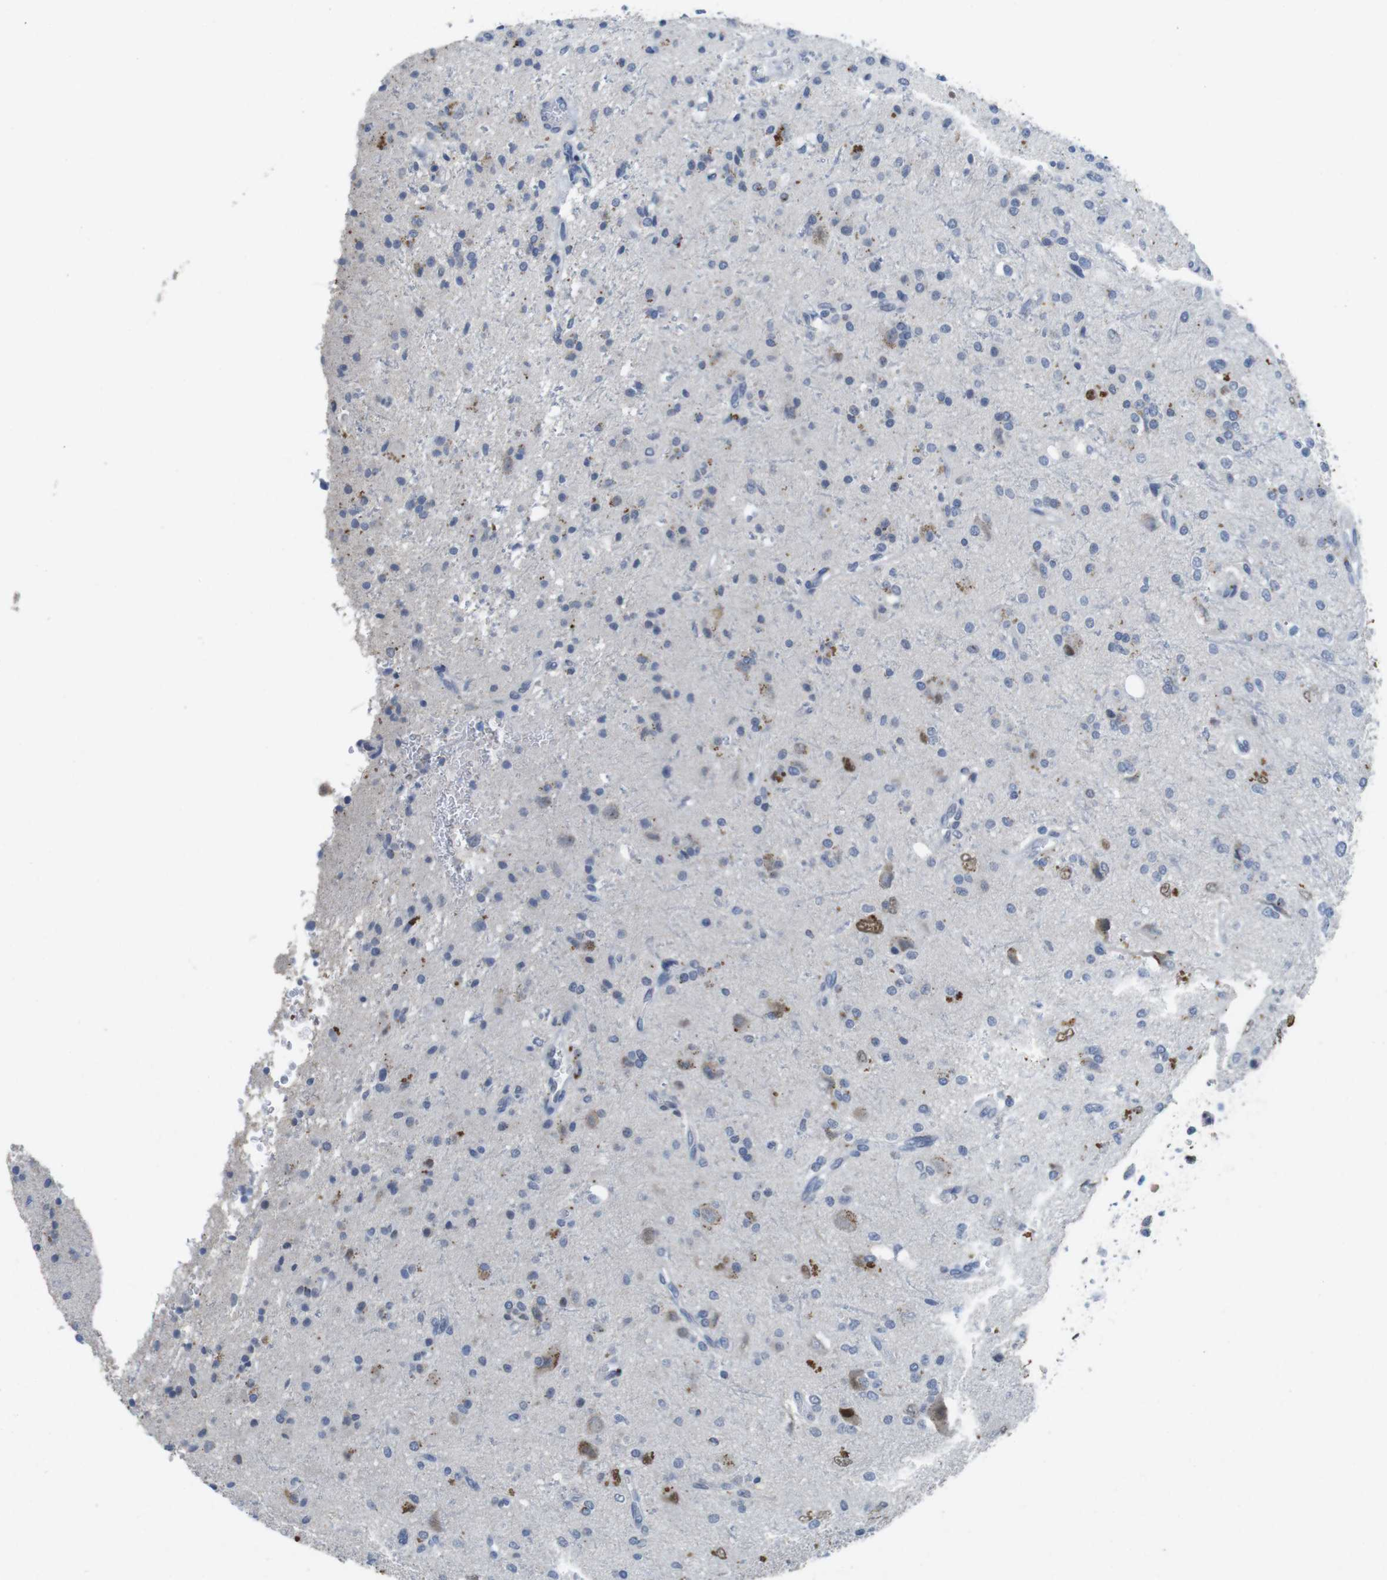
{"staining": {"intensity": "moderate", "quantity": "<25%", "location": "nuclear"}, "tissue": "glioma", "cell_type": "Tumor cells", "image_type": "cancer", "snomed": [{"axis": "morphology", "description": "Glioma, malignant, High grade"}, {"axis": "topography", "description": "Brain"}], "caption": "This micrograph reveals immunohistochemistry staining of malignant glioma (high-grade), with low moderate nuclear expression in approximately <25% of tumor cells.", "gene": "KPNA2", "patient": {"sex": "male", "age": 47}}